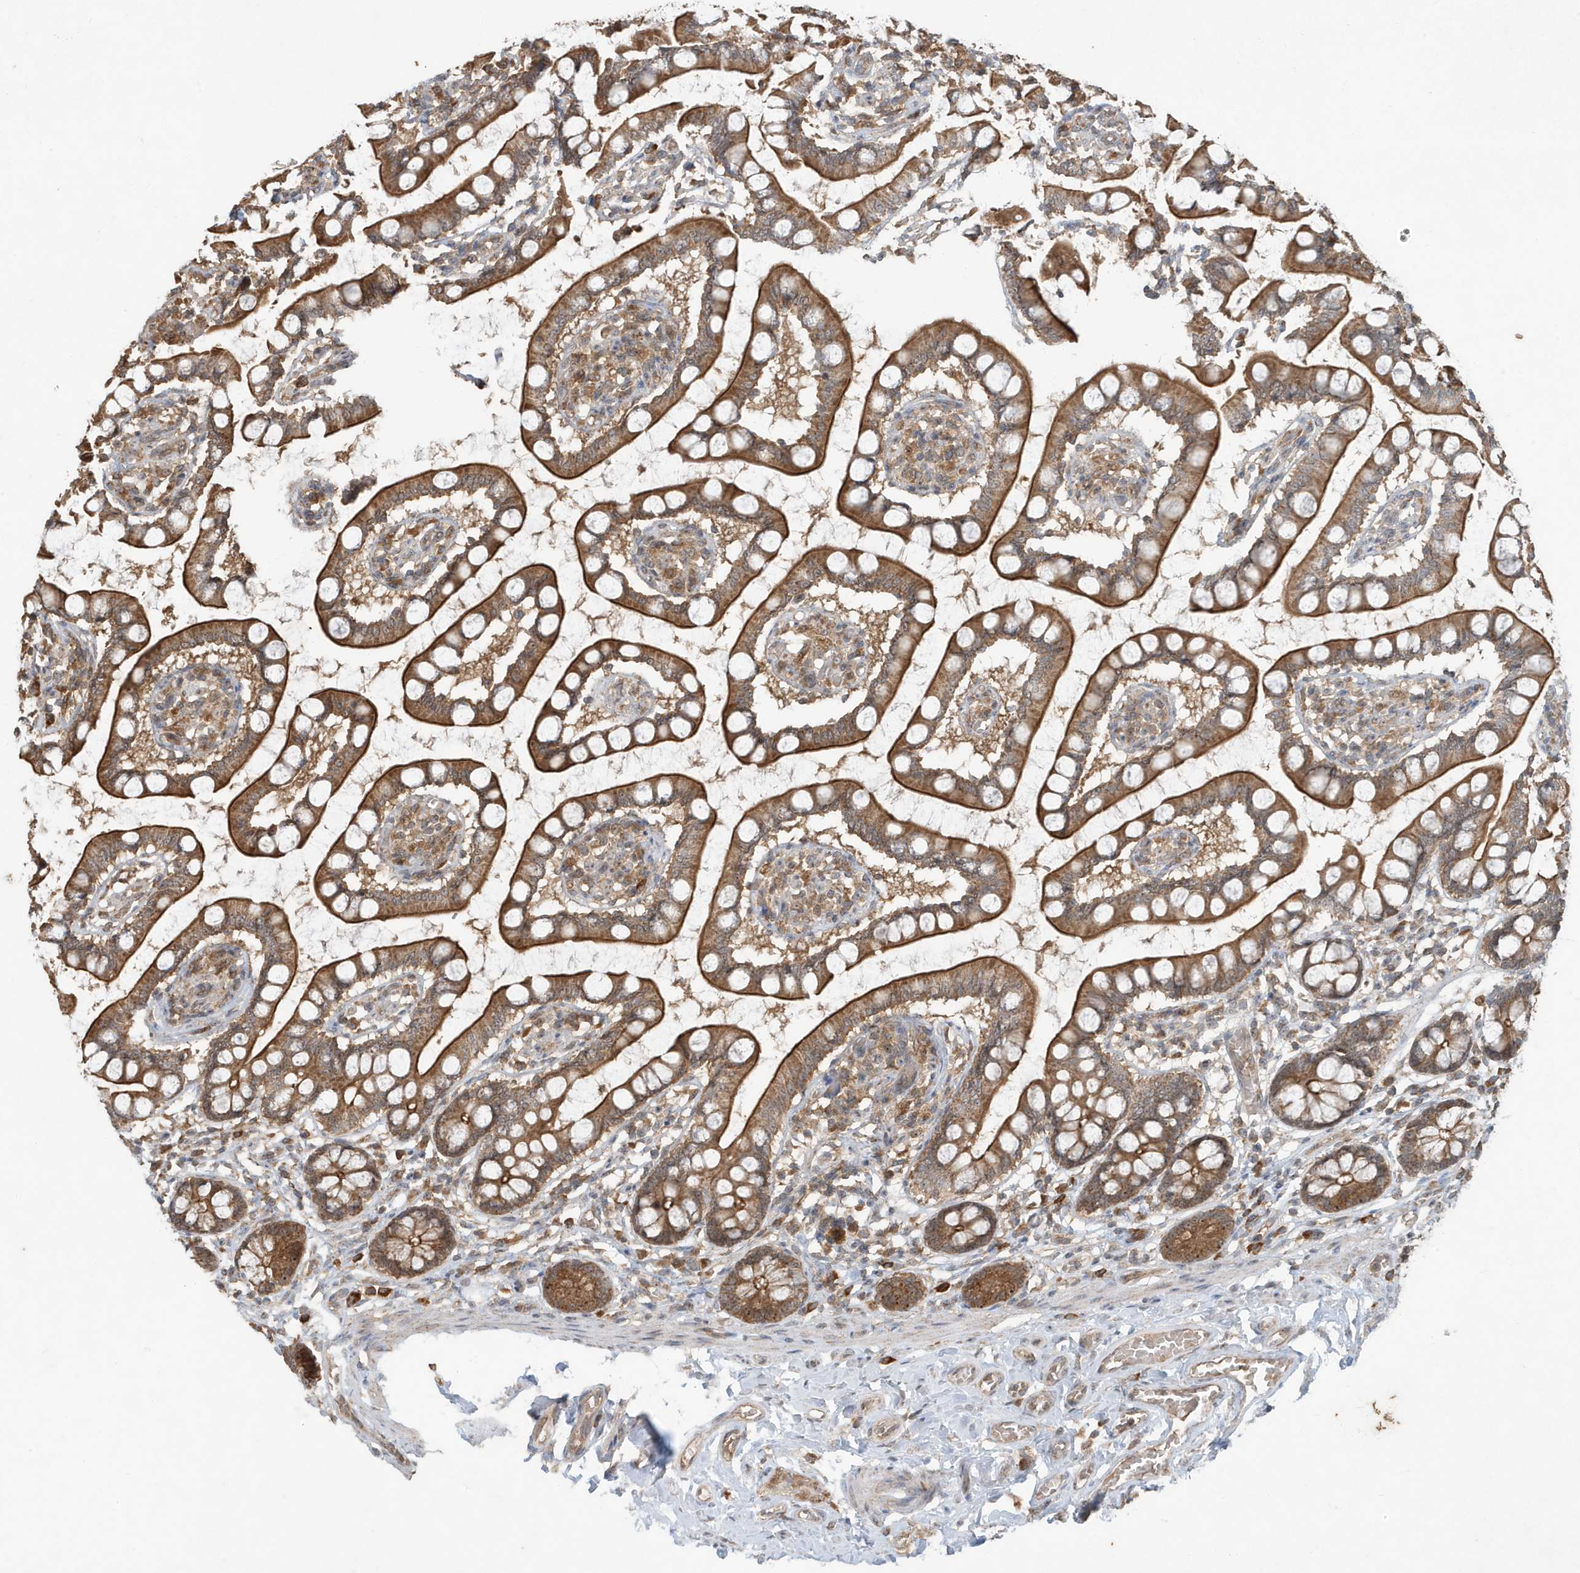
{"staining": {"intensity": "strong", "quantity": ">75%", "location": "cytoplasmic/membranous"}, "tissue": "small intestine", "cell_type": "Glandular cells", "image_type": "normal", "snomed": [{"axis": "morphology", "description": "Normal tissue, NOS"}, {"axis": "topography", "description": "Small intestine"}], "caption": "Small intestine stained with a brown dye demonstrates strong cytoplasmic/membranous positive positivity in about >75% of glandular cells.", "gene": "ABCB9", "patient": {"sex": "male", "age": 52}}